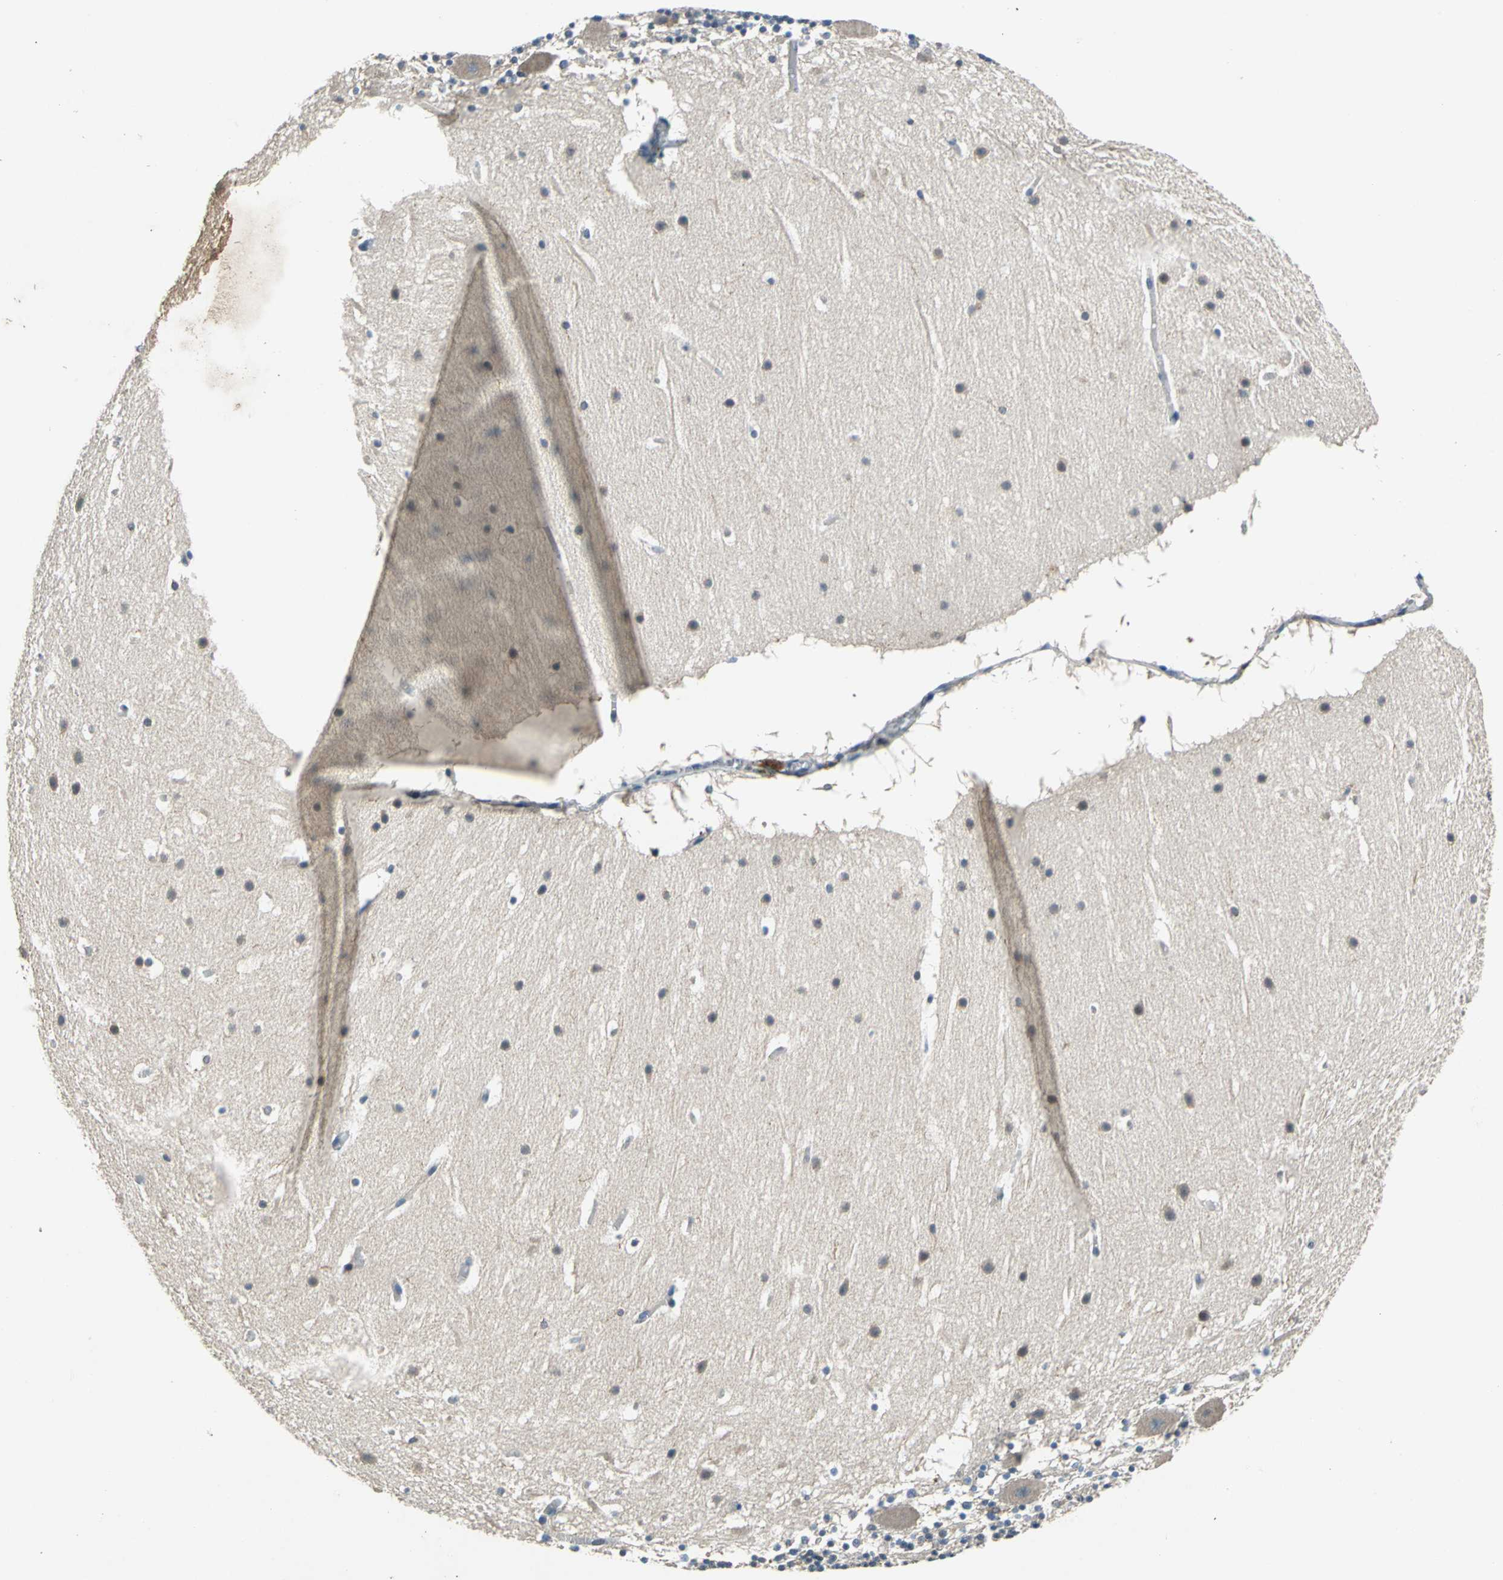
{"staining": {"intensity": "weak", "quantity": "25%-75%", "location": "cytoplasmic/membranous"}, "tissue": "cerebellum", "cell_type": "Cells in molecular layer", "image_type": "normal", "snomed": [{"axis": "morphology", "description": "Normal tissue, NOS"}, {"axis": "topography", "description": "Cerebellum"}], "caption": "Brown immunohistochemical staining in unremarkable cerebellum reveals weak cytoplasmic/membranous expression in about 25%-75% of cells in molecular layer.", "gene": "SLC19A2", "patient": {"sex": "male", "age": 45}}